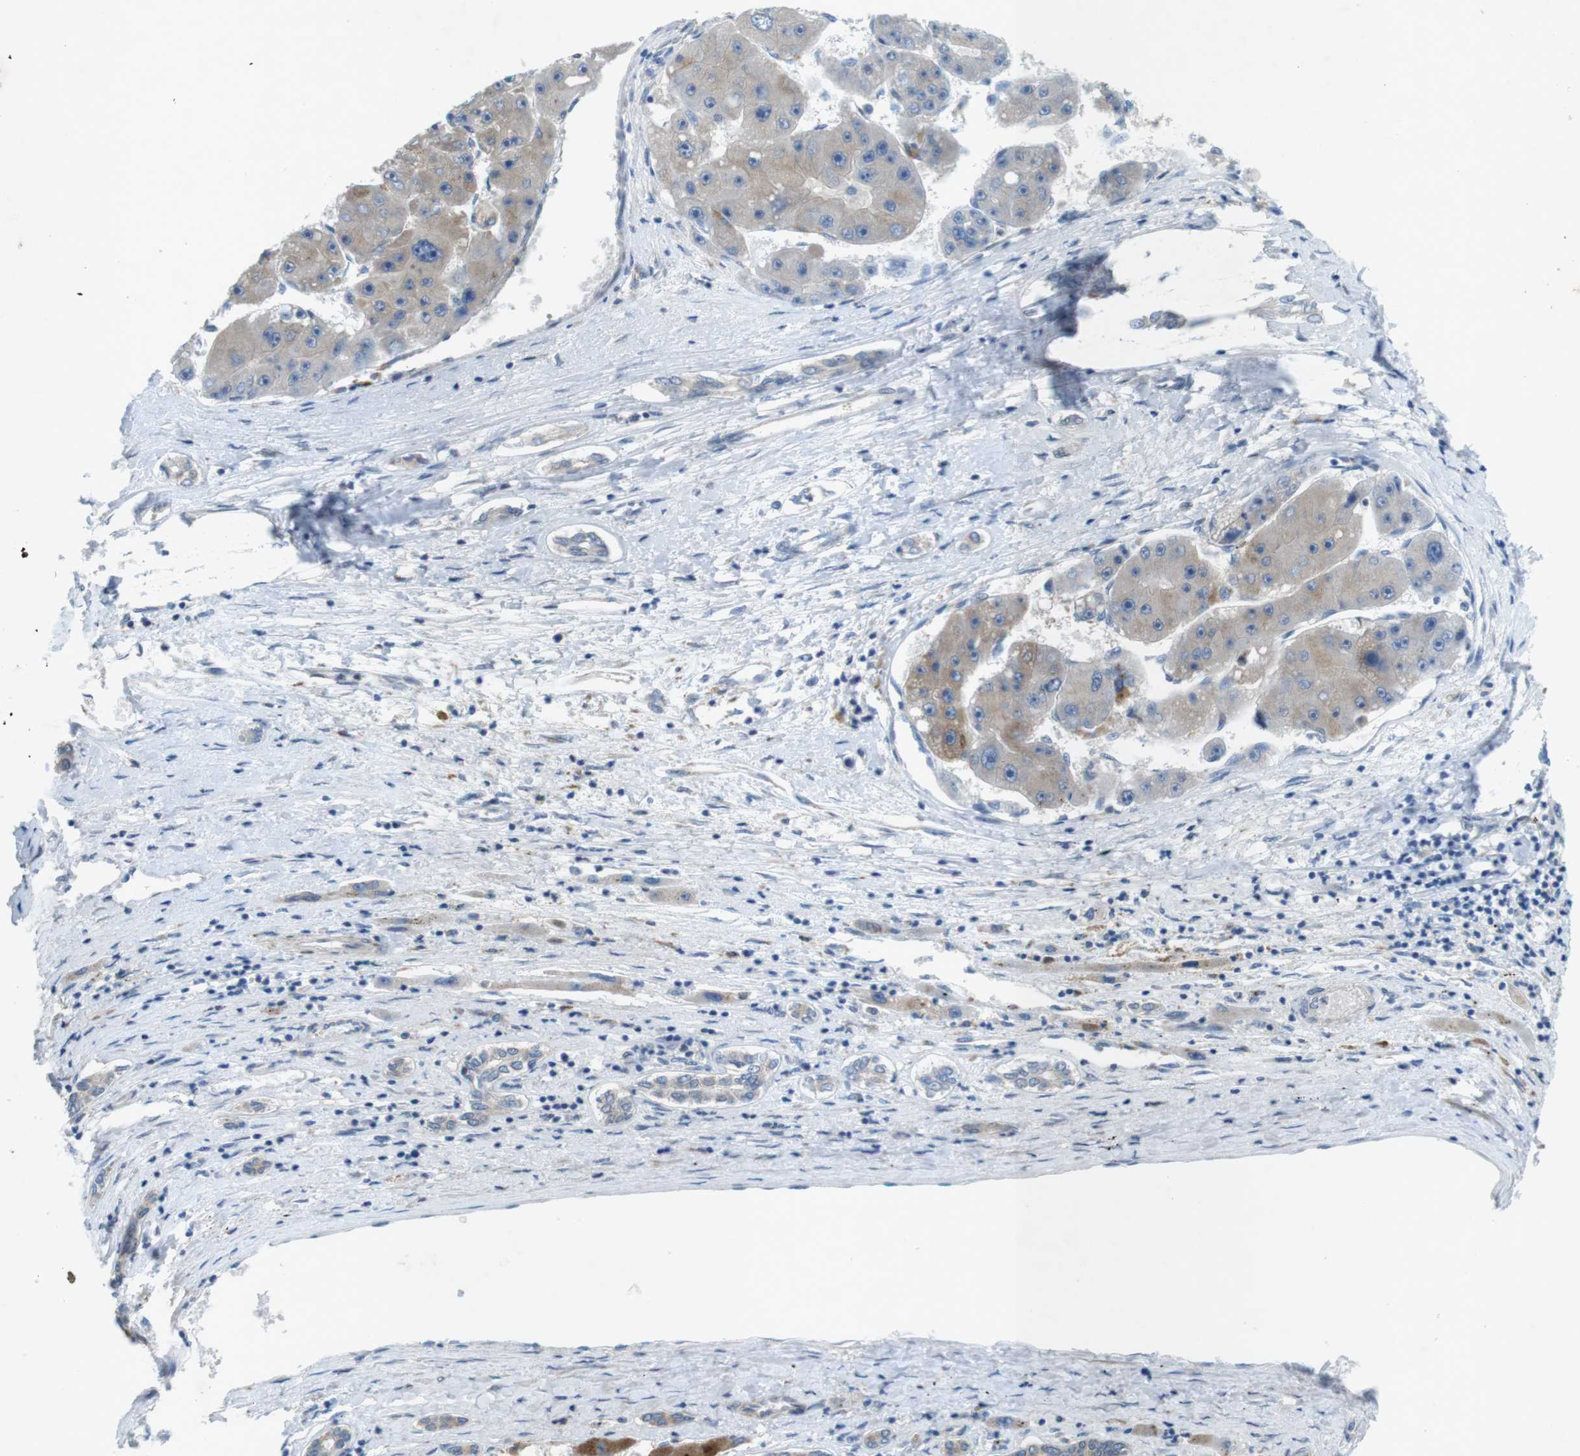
{"staining": {"intensity": "weak", "quantity": ">75%", "location": "cytoplasmic/membranous"}, "tissue": "liver cancer", "cell_type": "Tumor cells", "image_type": "cancer", "snomed": [{"axis": "morphology", "description": "Carcinoma, Hepatocellular, NOS"}, {"axis": "topography", "description": "Liver"}], "caption": "Liver cancer (hepatocellular carcinoma) stained with immunohistochemistry (IHC) shows weak cytoplasmic/membranous staining in approximately >75% of tumor cells.", "gene": "TYW1", "patient": {"sex": "female", "age": 61}}